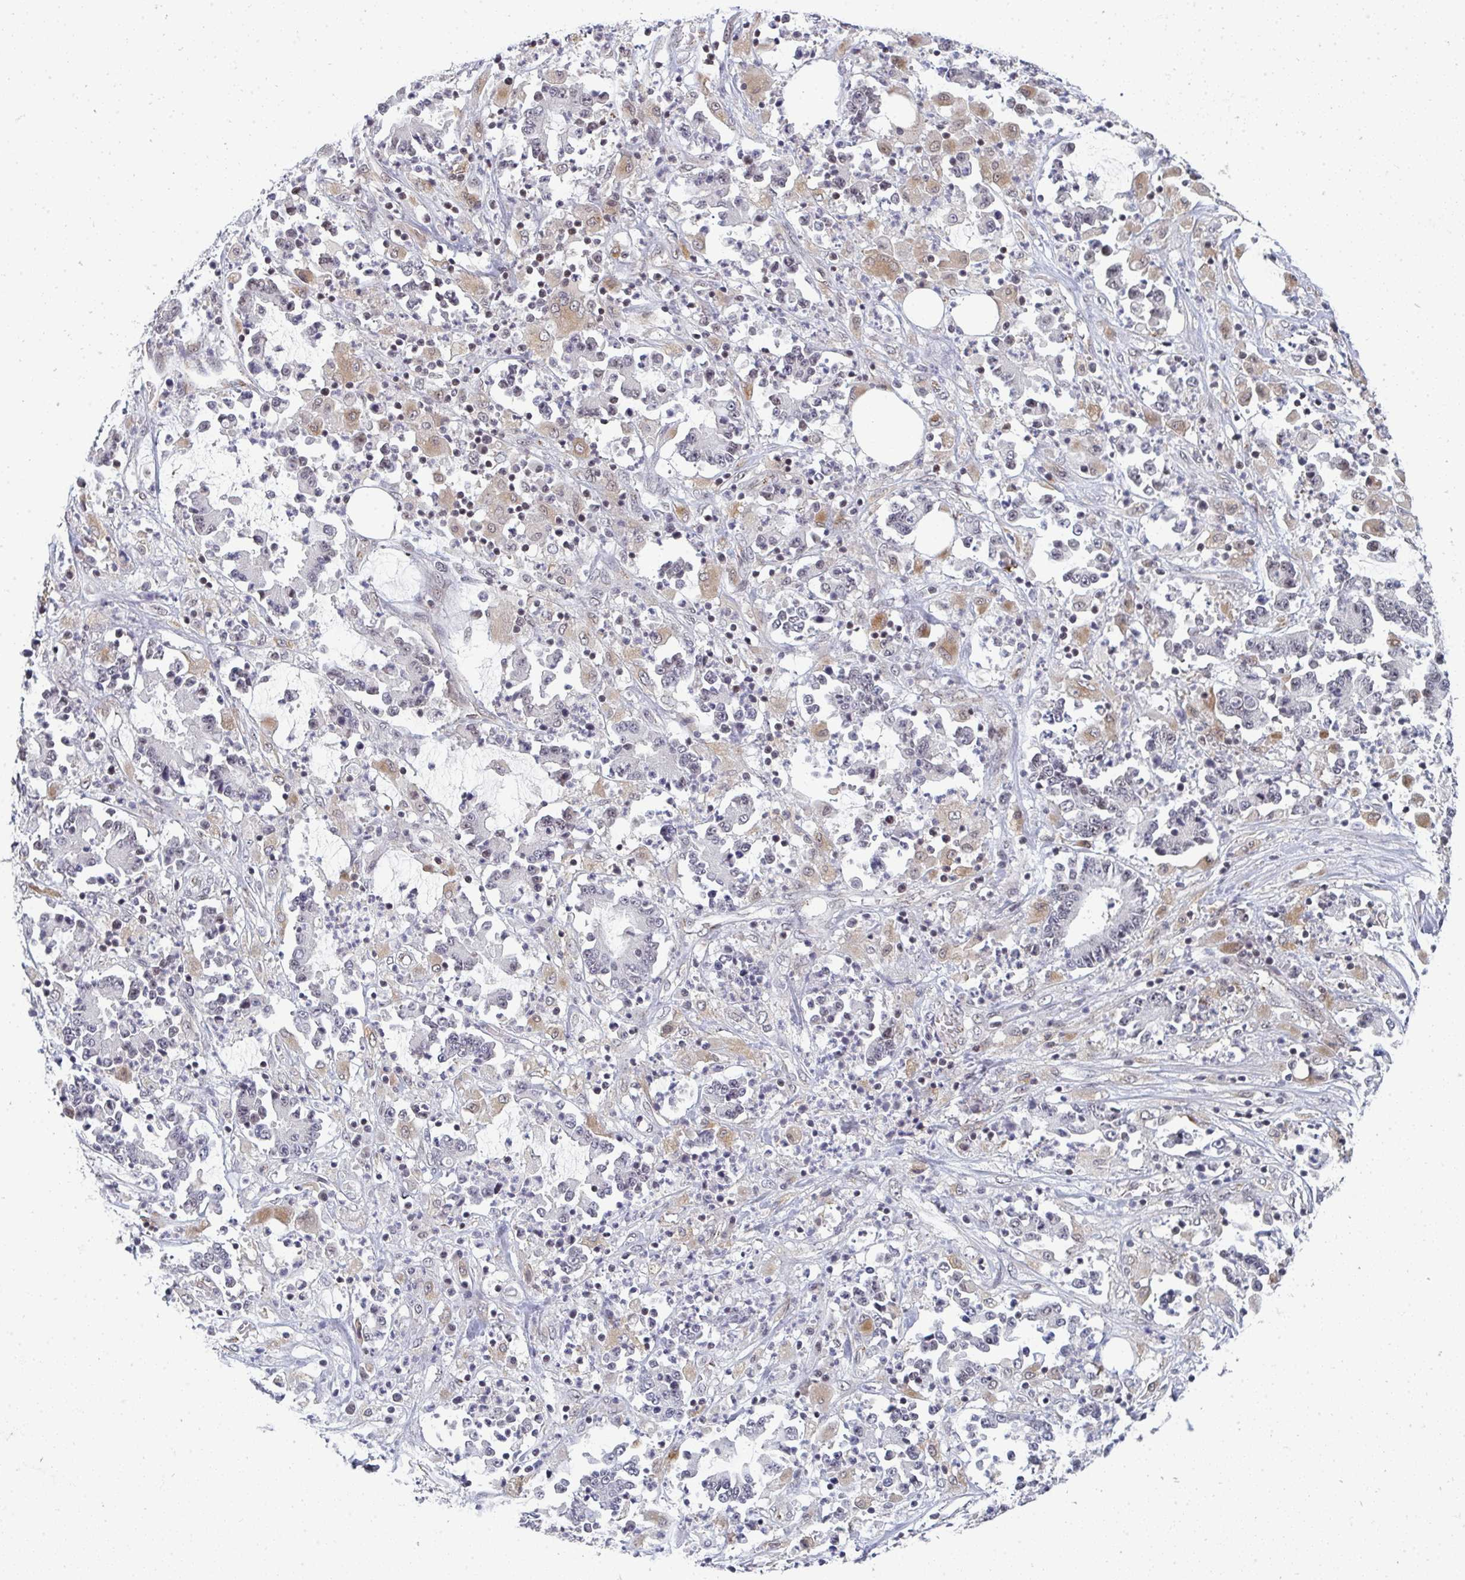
{"staining": {"intensity": "negative", "quantity": "none", "location": "none"}, "tissue": "stomach cancer", "cell_type": "Tumor cells", "image_type": "cancer", "snomed": [{"axis": "morphology", "description": "Adenocarcinoma, NOS"}, {"axis": "topography", "description": "Stomach, upper"}], "caption": "Immunohistochemistry photomicrograph of stomach cancer stained for a protein (brown), which displays no staining in tumor cells. The staining was performed using DAB (3,3'-diaminobenzidine) to visualize the protein expression in brown, while the nuclei were stained in blue with hematoxylin (Magnification: 20x).", "gene": "ATF1", "patient": {"sex": "male", "age": 68}}